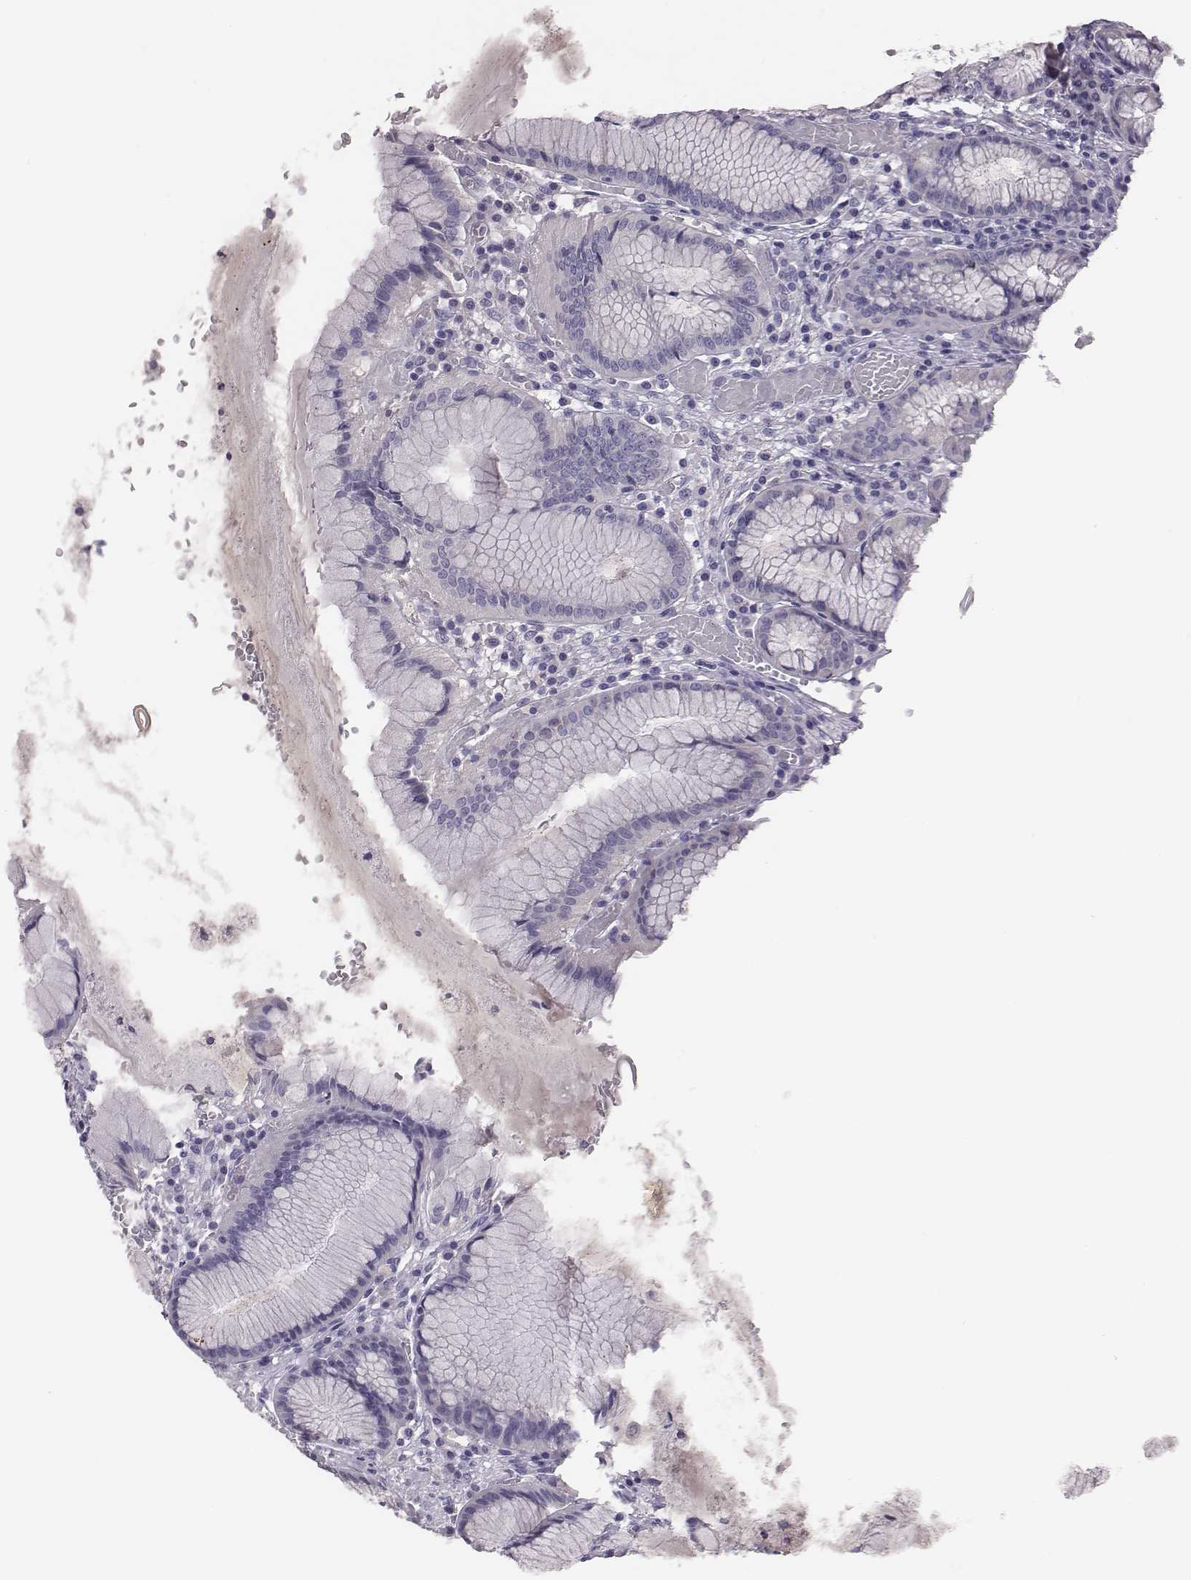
{"staining": {"intensity": "negative", "quantity": "none", "location": "none"}, "tissue": "stomach", "cell_type": "Glandular cells", "image_type": "normal", "snomed": [{"axis": "morphology", "description": "Normal tissue, NOS"}, {"axis": "topography", "description": "Stomach"}], "caption": "The IHC micrograph has no significant positivity in glandular cells of stomach.", "gene": "EN1", "patient": {"sex": "male", "age": 55}}